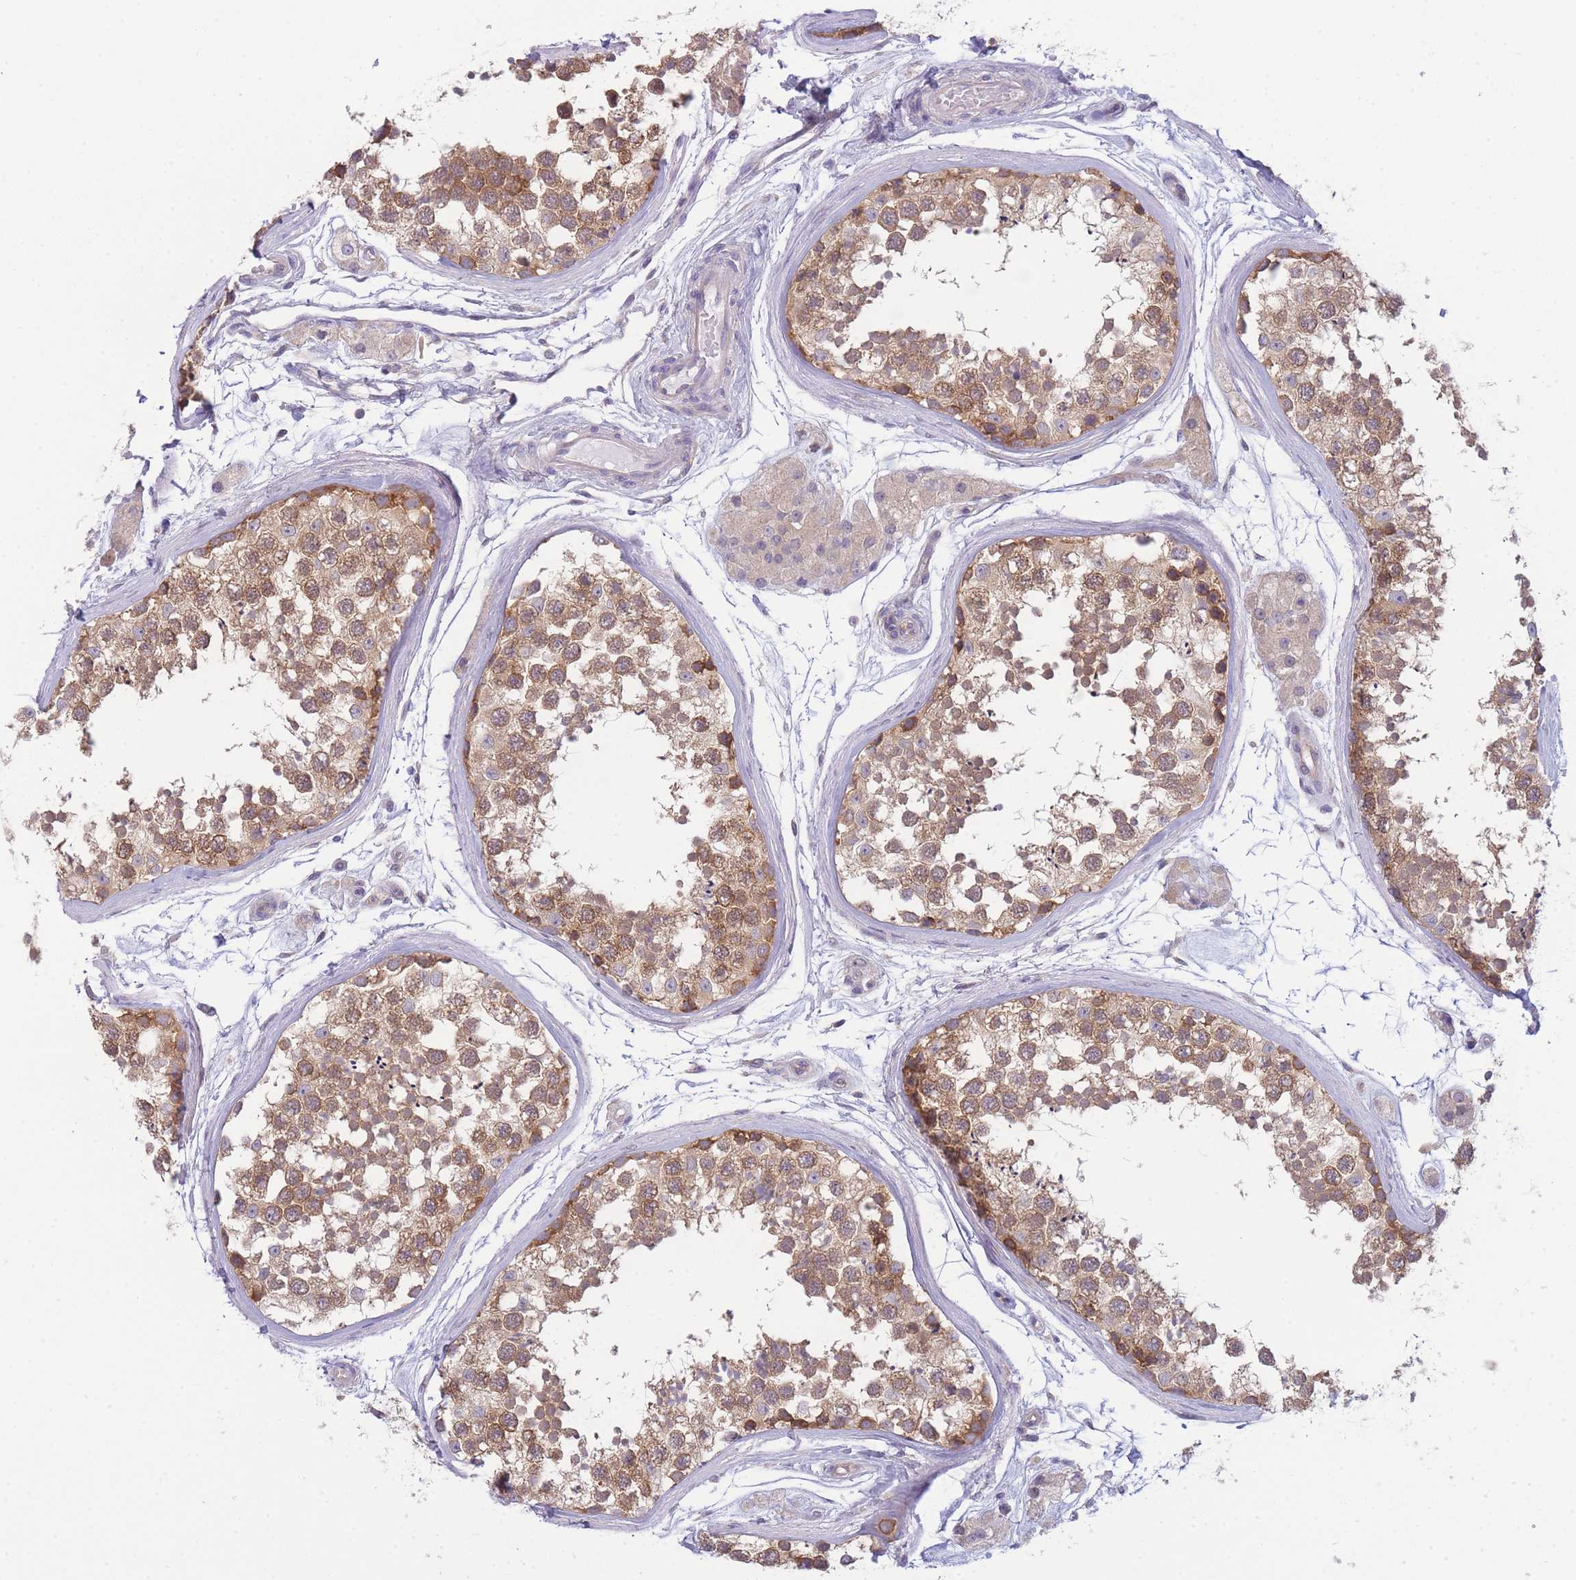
{"staining": {"intensity": "moderate", "quantity": ">75%", "location": "cytoplasmic/membranous"}, "tissue": "testis", "cell_type": "Cells in seminiferous ducts", "image_type": "normal", "snomed": [{"axis": "morphology", "description": "Normal tissue, NOS"}, {"axis": "topography", "description": "Testis"}], "caption": "Immunohistochemical staining of unremarkable human testis shows medium levels of moderate cytoplasmic/membranous expression in approximately >75% of cells in seminiferous ducts. Nuclei are stained in blue.", "gene": "PFDN6", "patient": {"sex": "male", "age": 56}}